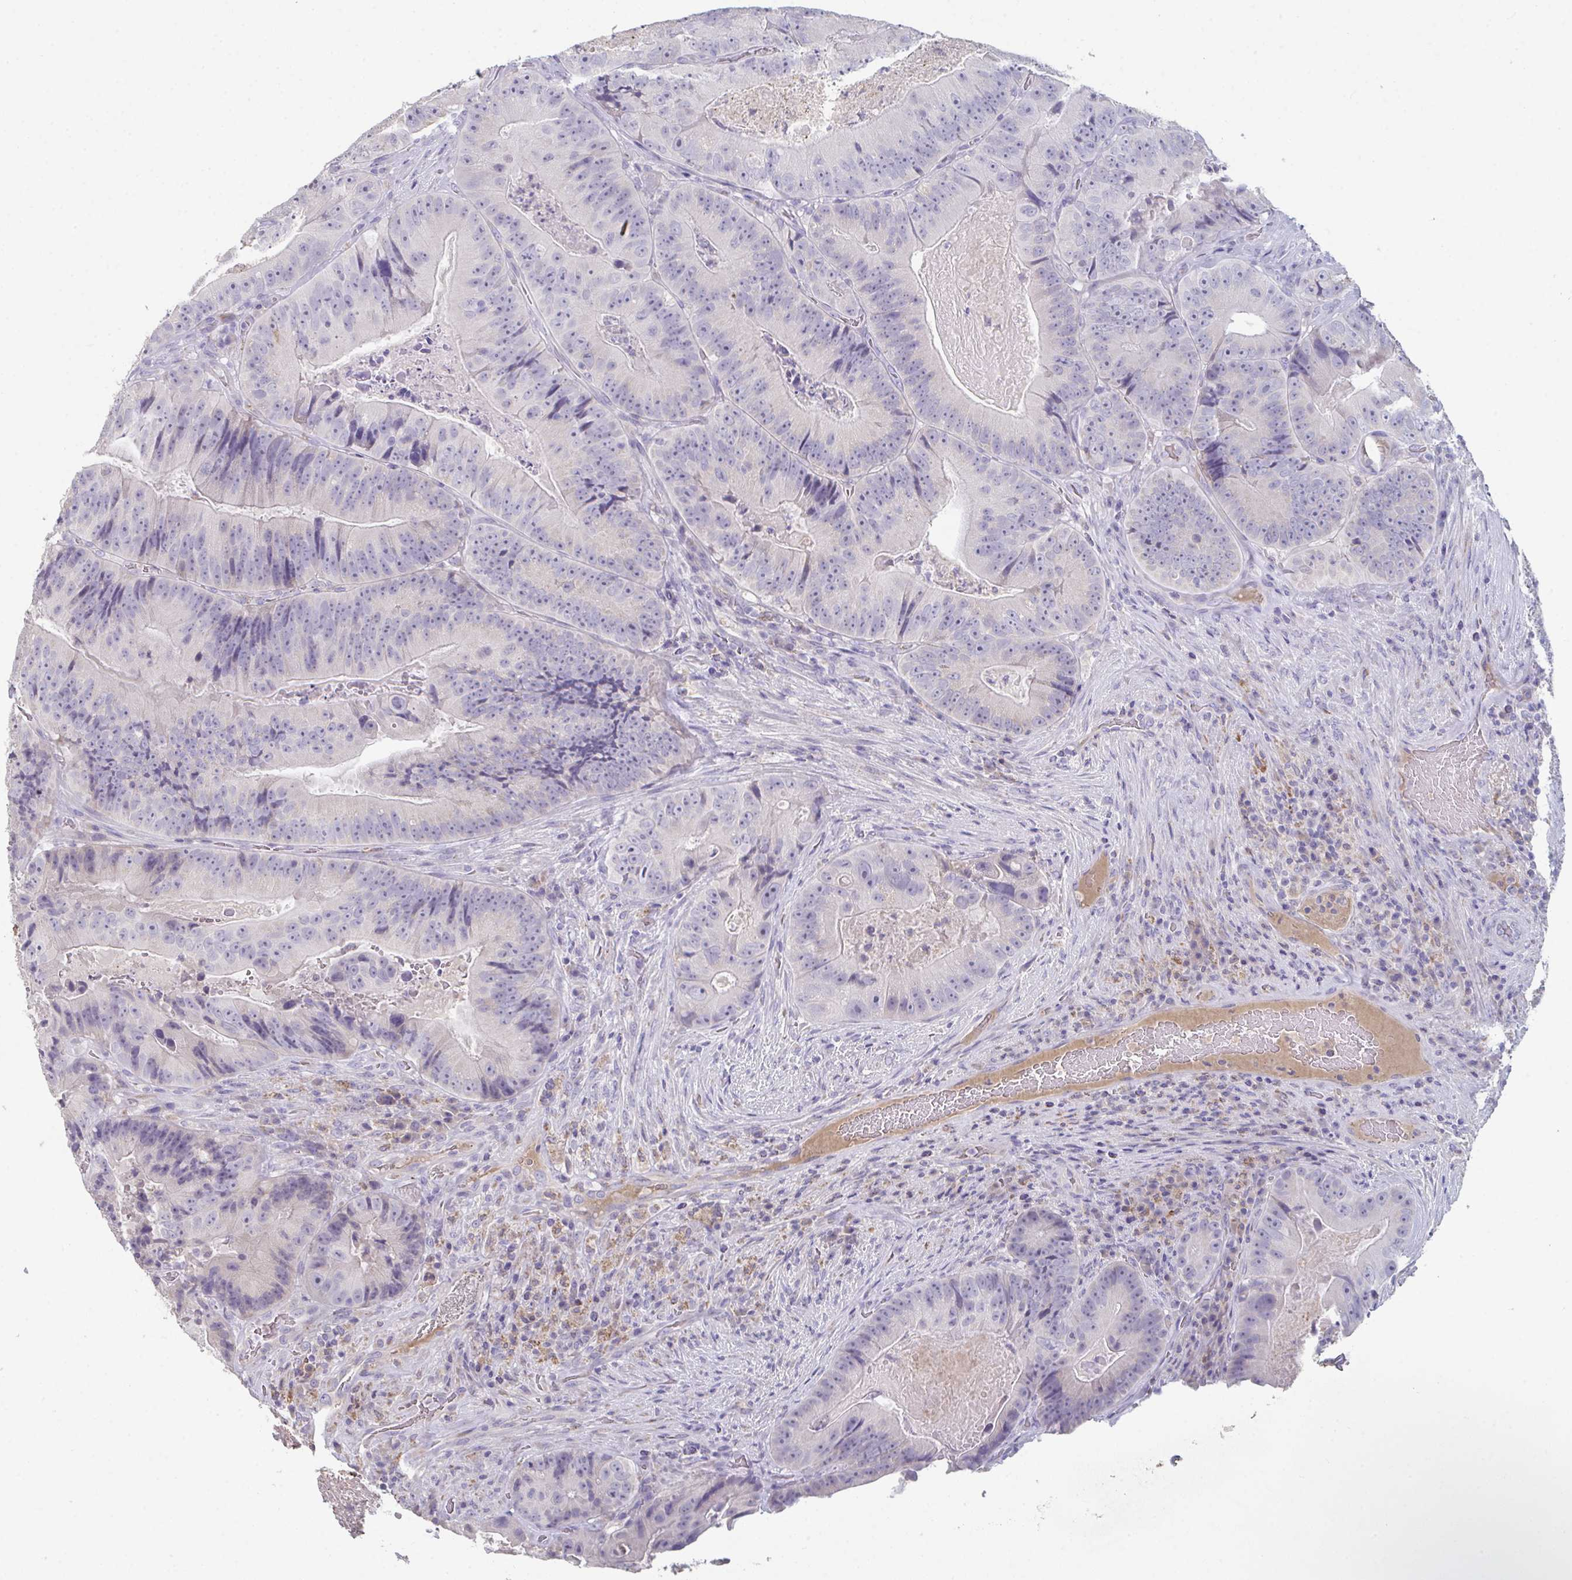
{"staining": {"intensity": "negative", "quantity": "none", "location": "none"}, "tissue": "colorectal cancer", "cell_type": "Tumor cells", "image_type": "cancer", "snomed": [{"axis": "morphology", "description": "Adenocarcinoma, NOS"}, {"axis": "topography", "description": "Colon"}], "caption": "Colorectal adenocarcinoma stained for a protein using immunohistochemistry demonstrates no positivity tumor cells.", "gene": "ADAM21", "patient": {"sex": "female", "age": 86}}